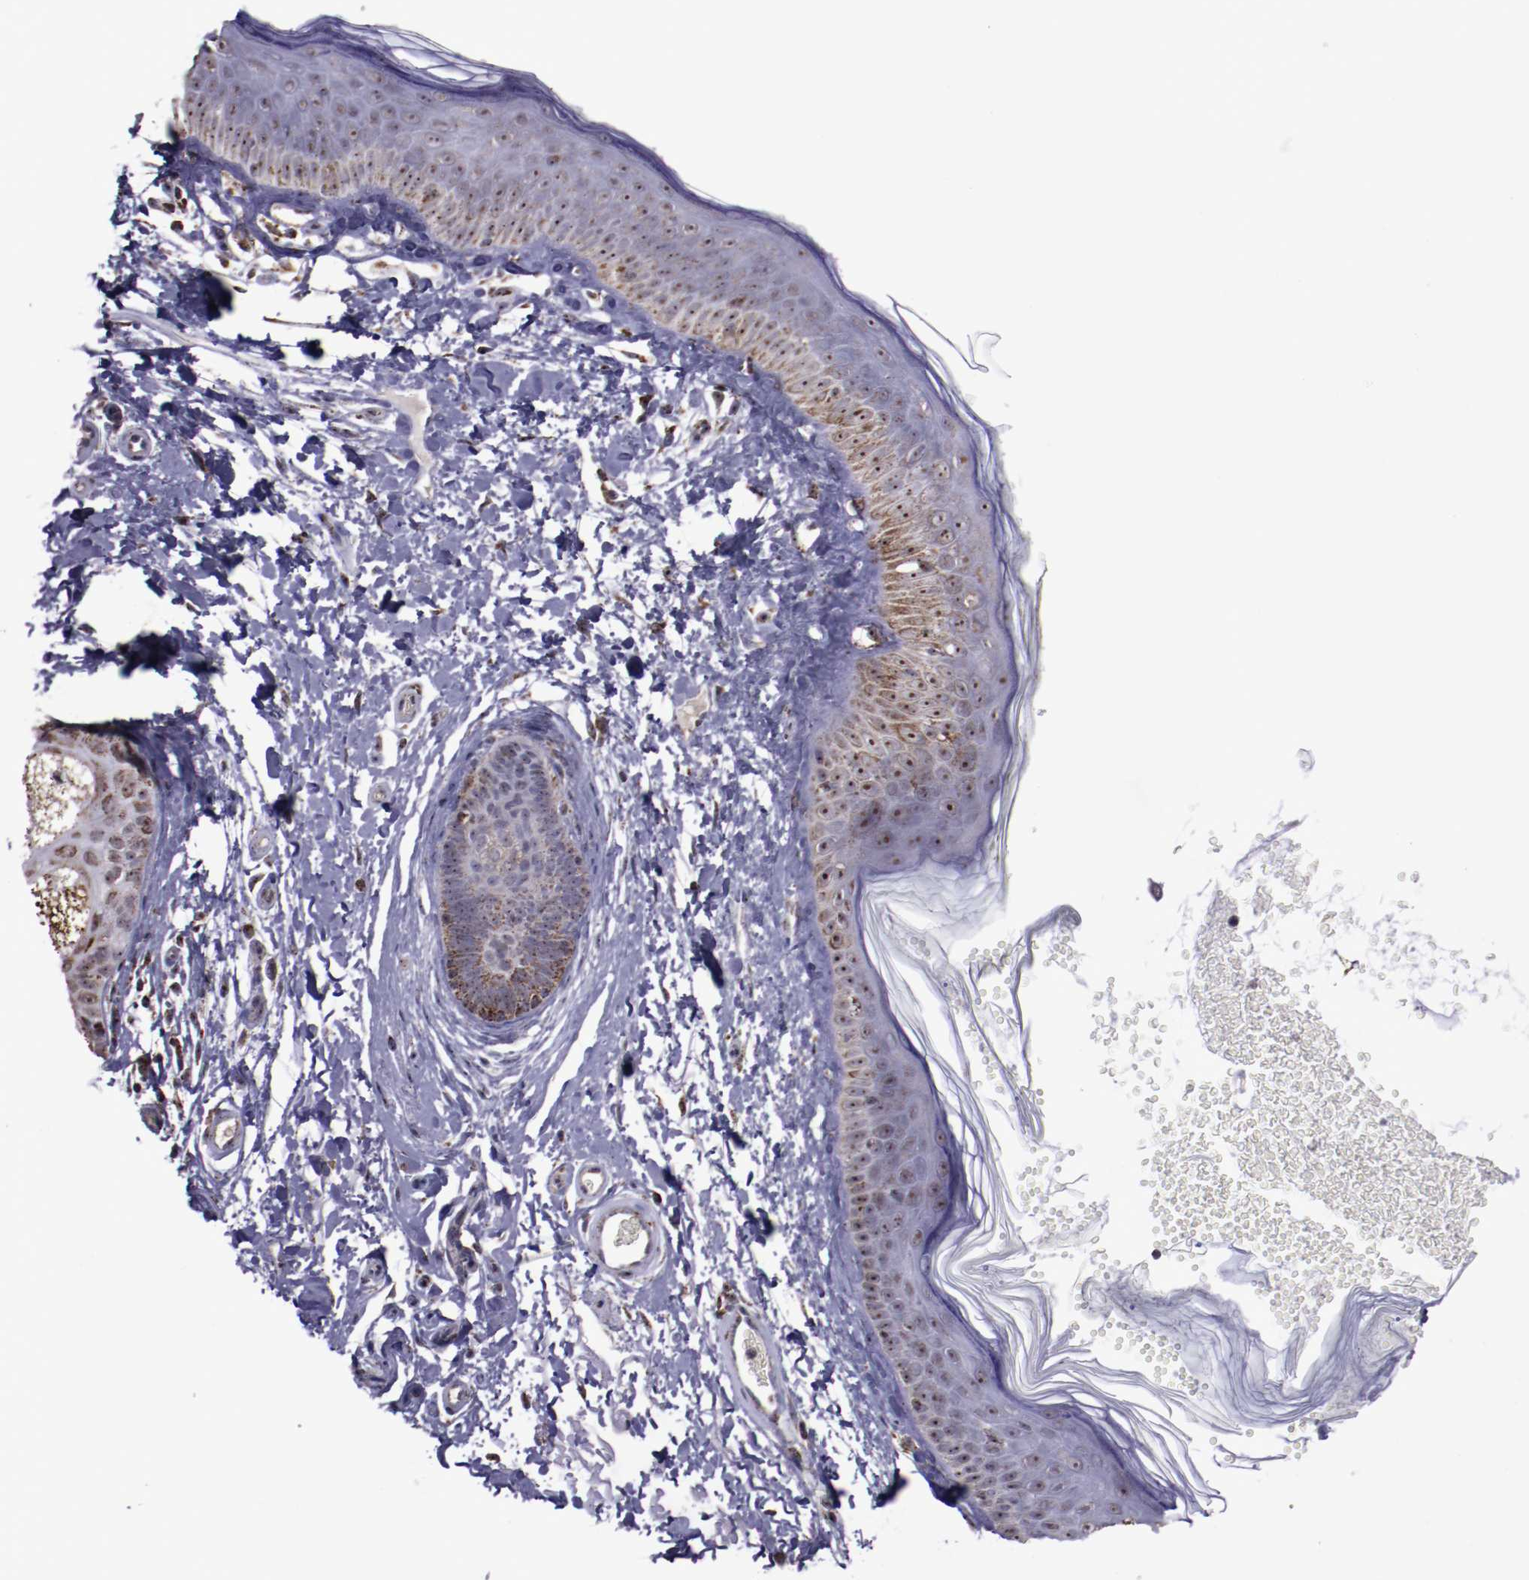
{"staining": {"intensity": "weak", "quantity": ">75%", "location": "cytoplasmic/membranous,nuclear"}, "tissue": "skin", "cell_type": "Fibroblasts", "image_type": "normal", "snomed": [{"axis": "morphology", "description": "Normal tissue, NOS"}, {"axis": "topography", "description": "Skin"}], "caption": "Fibroblasts show low levels of weak cytoplasmic/membranous,nuclear positivity in about >75% of cells in benign human skin.", "gene": "LONP1", "patient": {"sex": "male", "age": 63}}